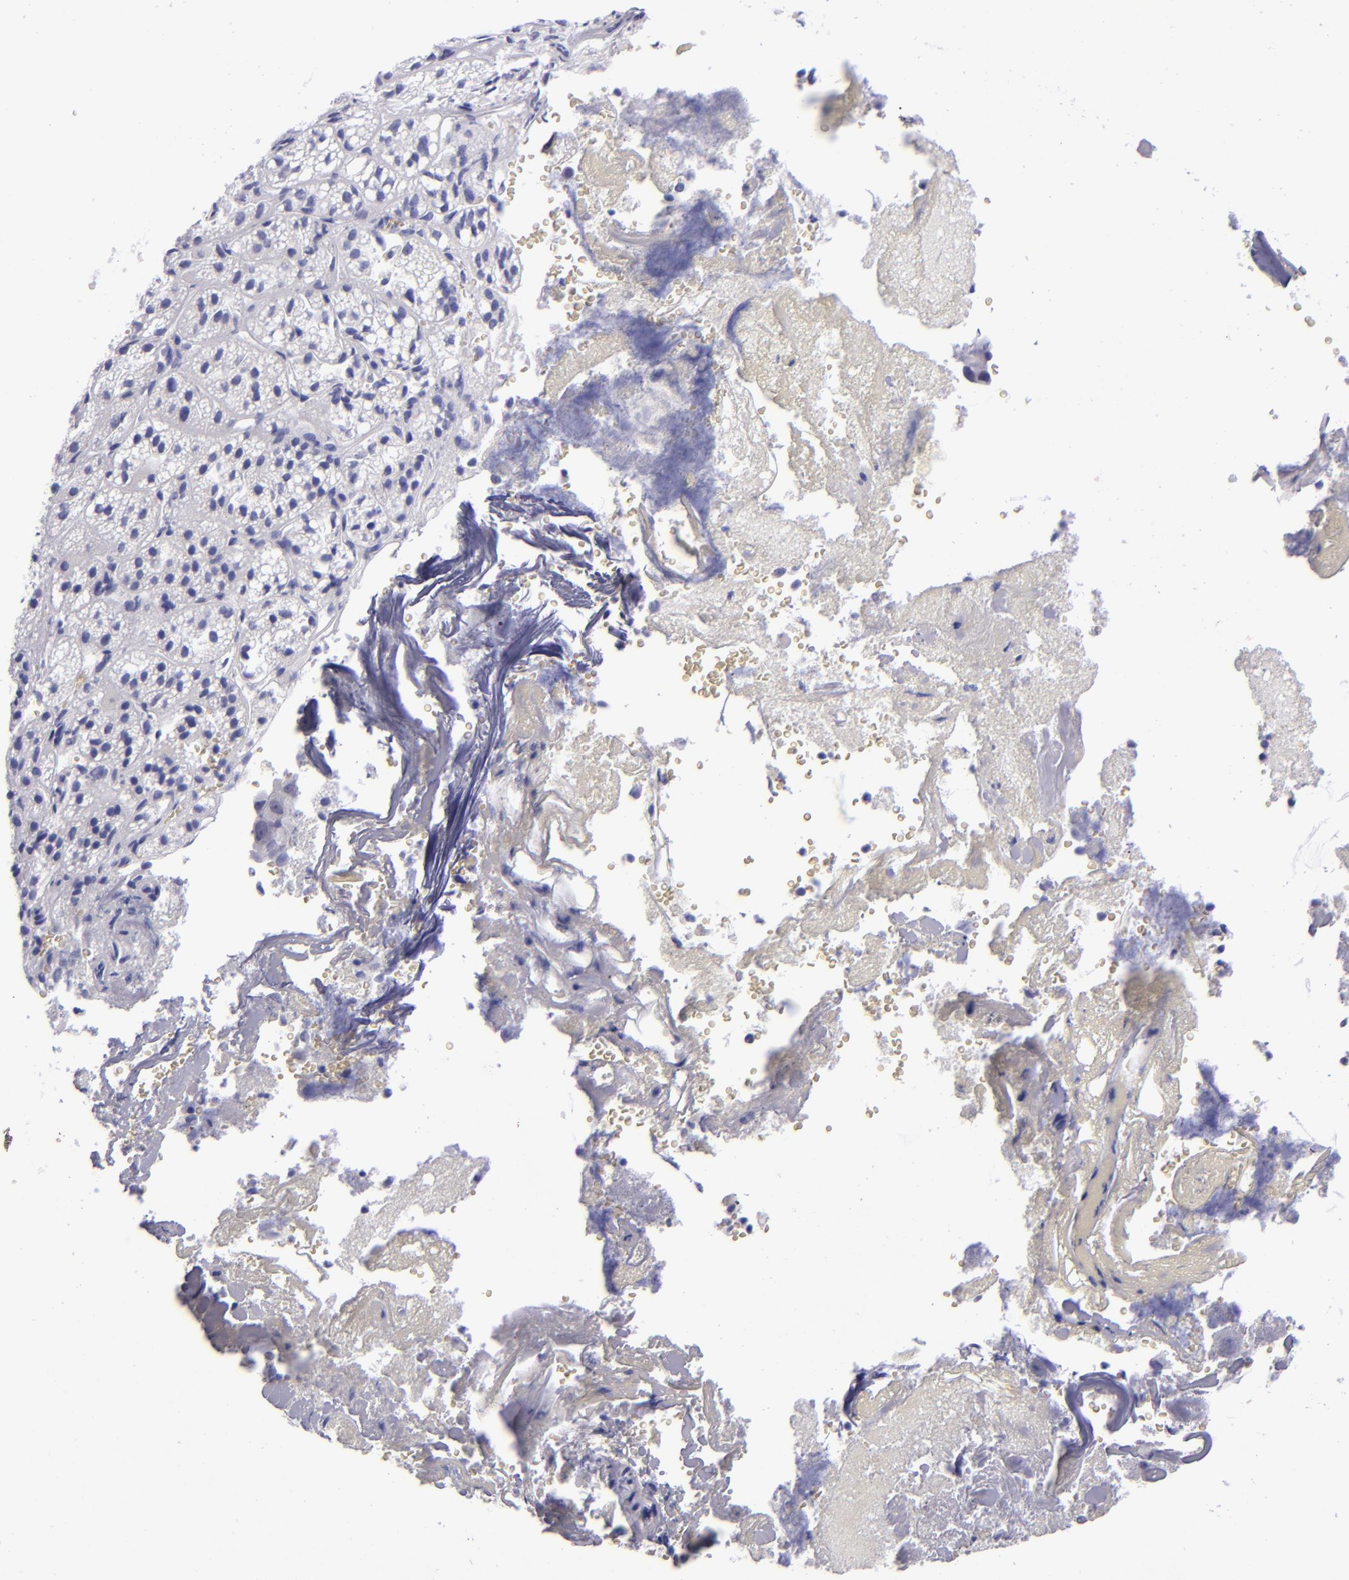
{"staining": {"intensity": "negative", "quantity": "none", "location": "none"}, "tissue": "adrenal gland", "cell_type": "Glandular cells", "image_type": "normal", "snomed": [{"axis": "morphology", "description": "Normal tissue, NOS"}, {"axis": "topography", "description": "Adrenal gland"}], "caption": "This is an IHC image of benign adrenal gland. There is no positivity in glandular cells.", "gene": "TYRP1", "patient": {"sex": "female", "age": 71}}